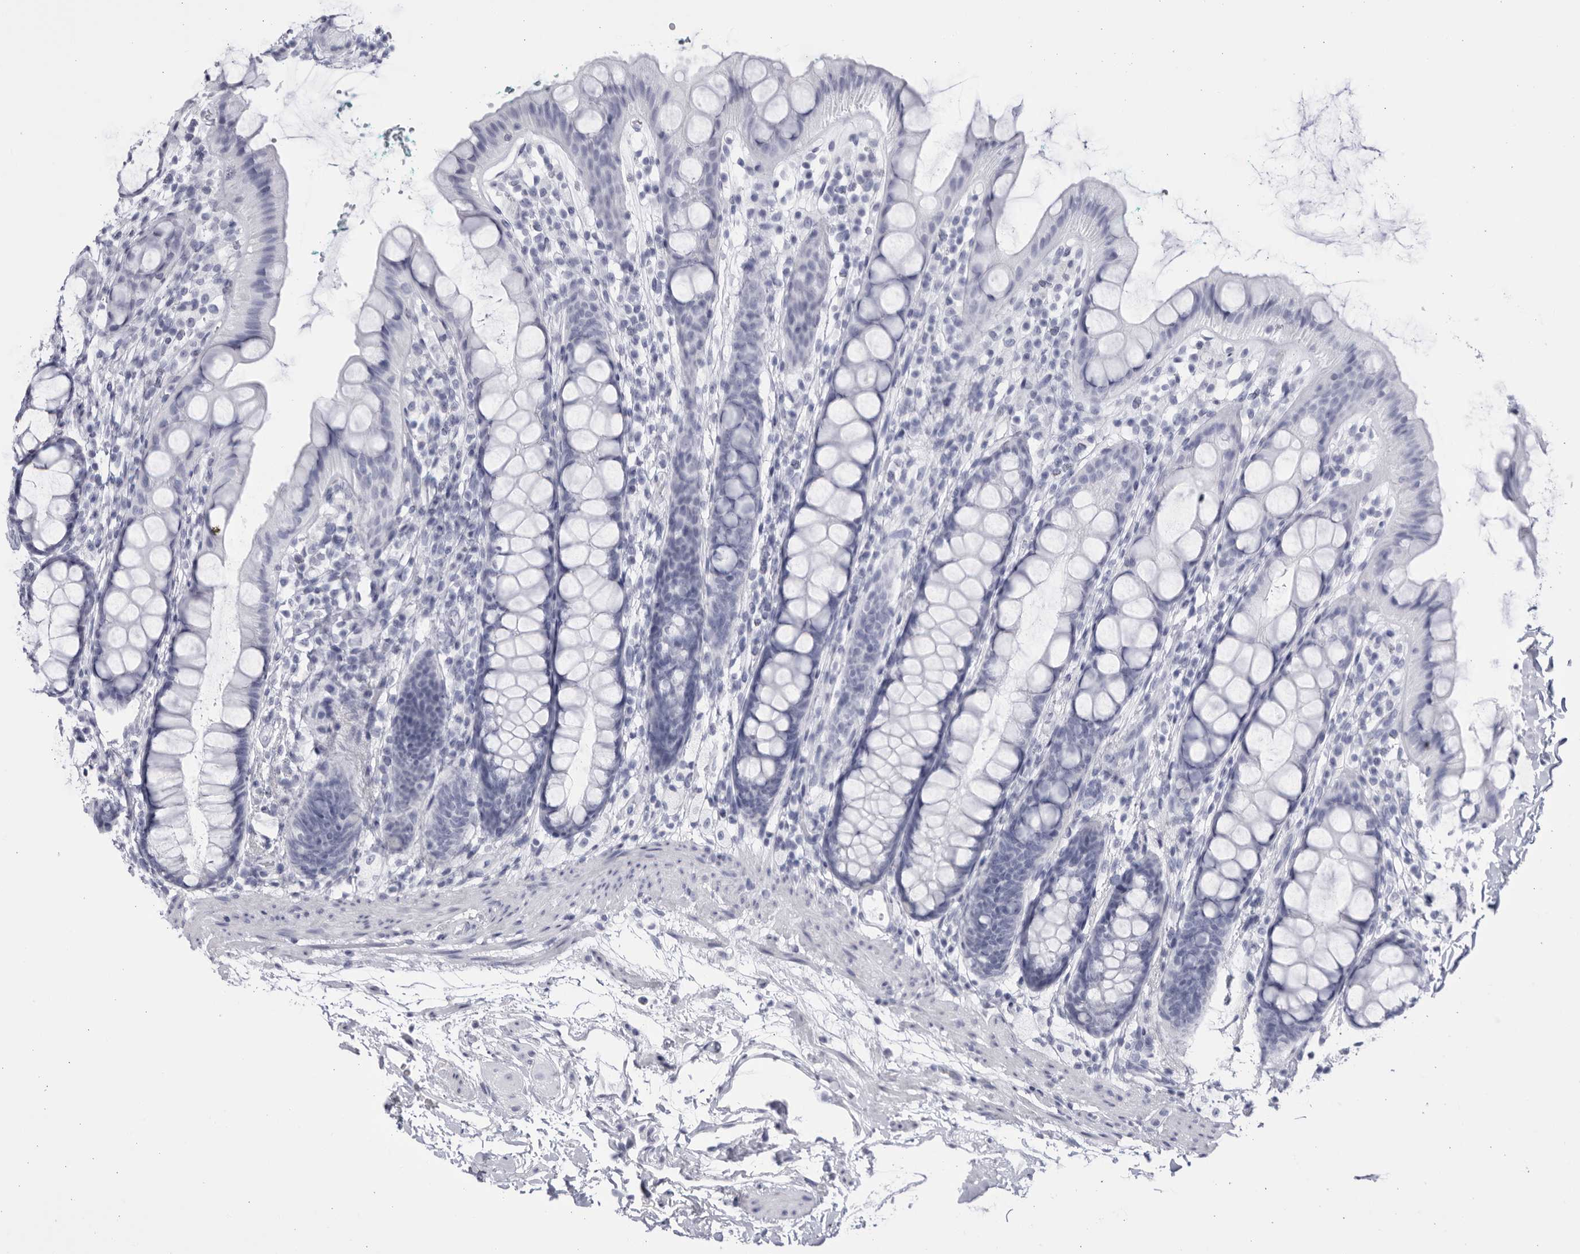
{"staining": {"intensity": "negative", "quantity": "none", "location": "none"}, "tissue": "rectum", "cell_type": "Glandular cells", "image_type": "normal", "snomed": [{"axis": "morphology", "description": "Normal tissue, NOS"}, {"axis": "topography", "description": "Rectum"}], "caption": "A high-resolution photomicrograph shows immunohistochemistry (IHC) staining of normal rectum, which displays no significant positivity in glandular cells.", "gene": "CCDC181", "patient": {"sex": "female", "age": 65}}